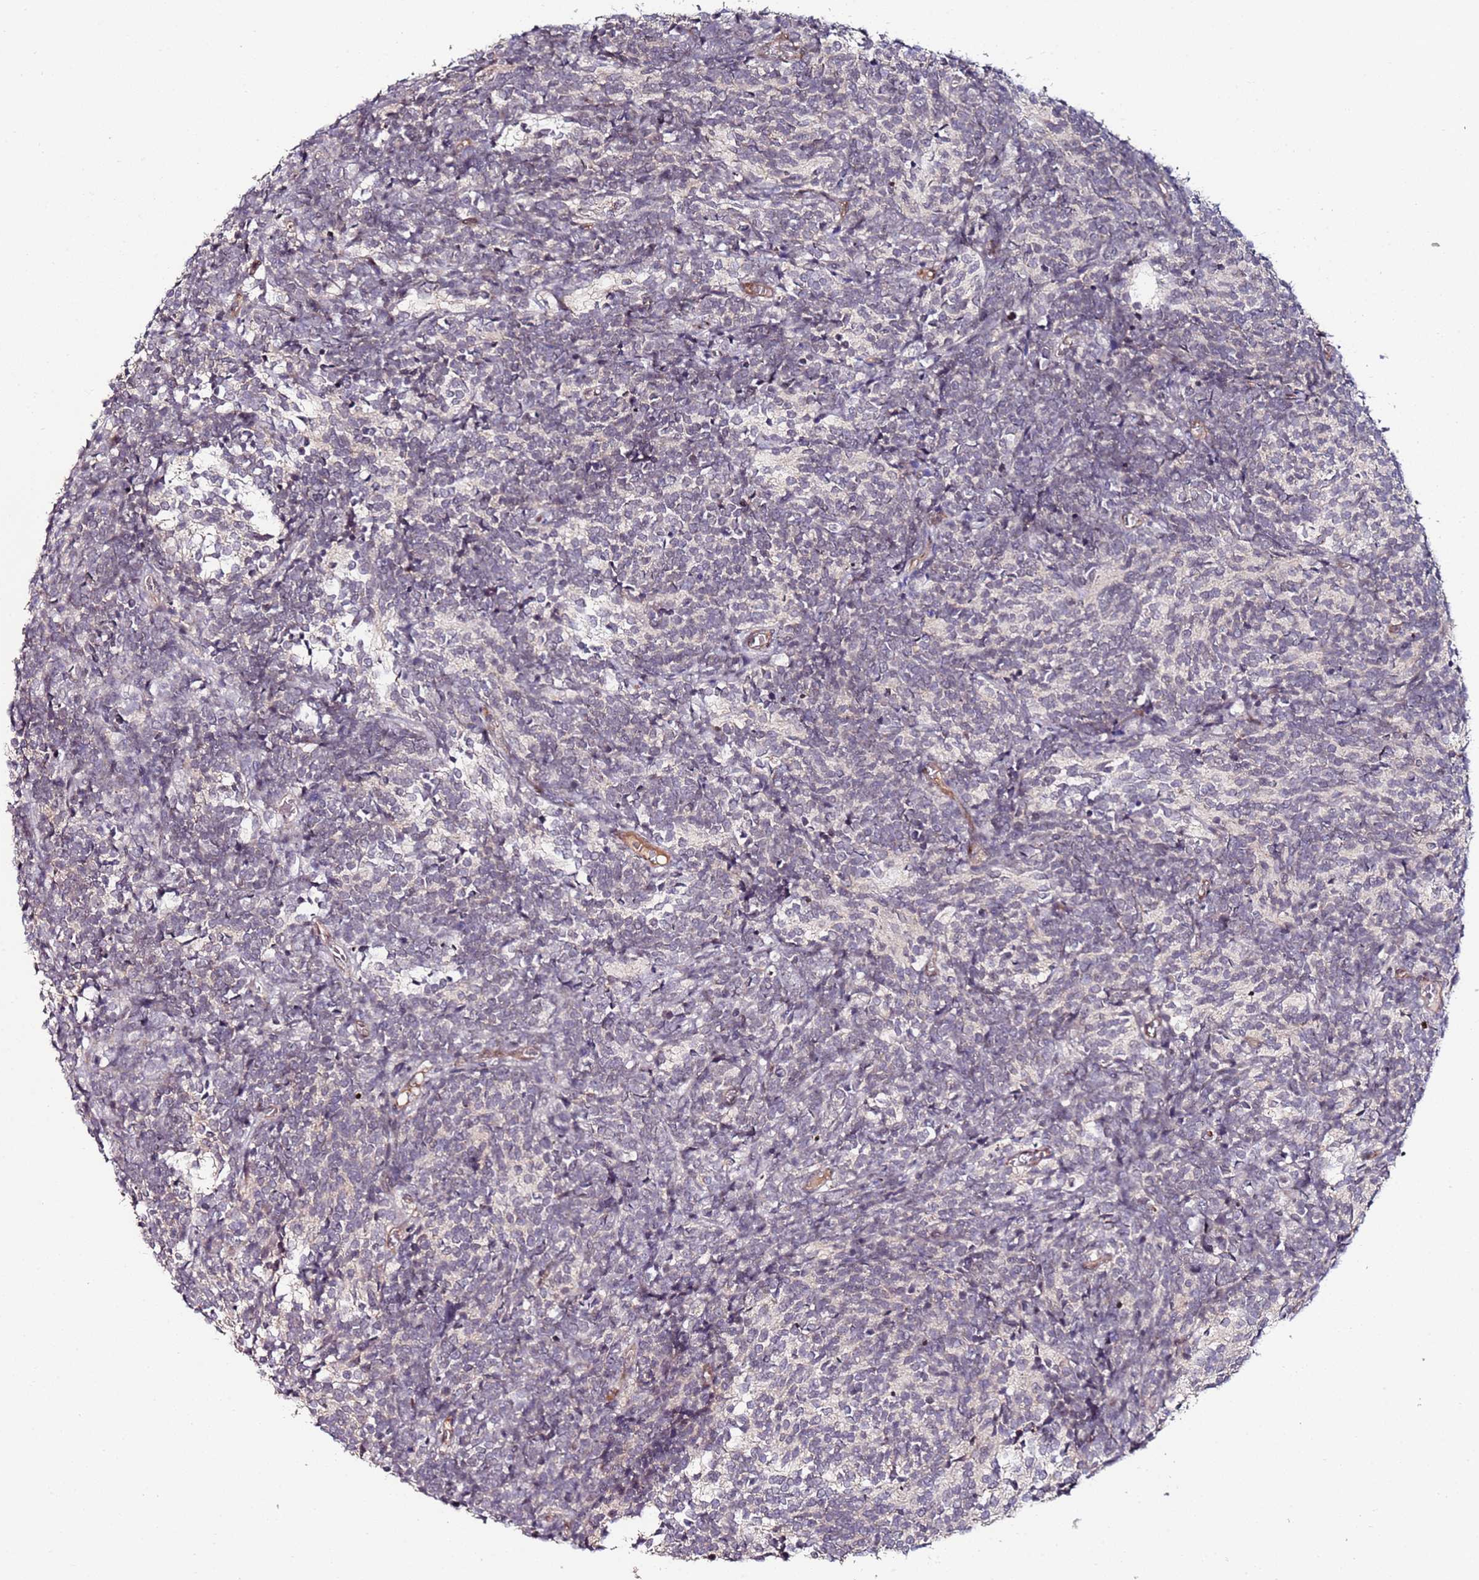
{"staining": {"intensity": "negative", "quantity": "none", "location": "none"}, "tissue": "glioma", "cell_type": "Tumor cells", "image_type": "cancer", "snomed": [{"axis": "morphology", "description": "Glioma, malignant, Low grade"}, {"axis": "topography", "description": "Brain"}], "caption": "Tumor cells show no significant staining in low-grade glioma (malignant).", "gene": "DUSP28", "patient": {"sex": "female", "age": 1}}